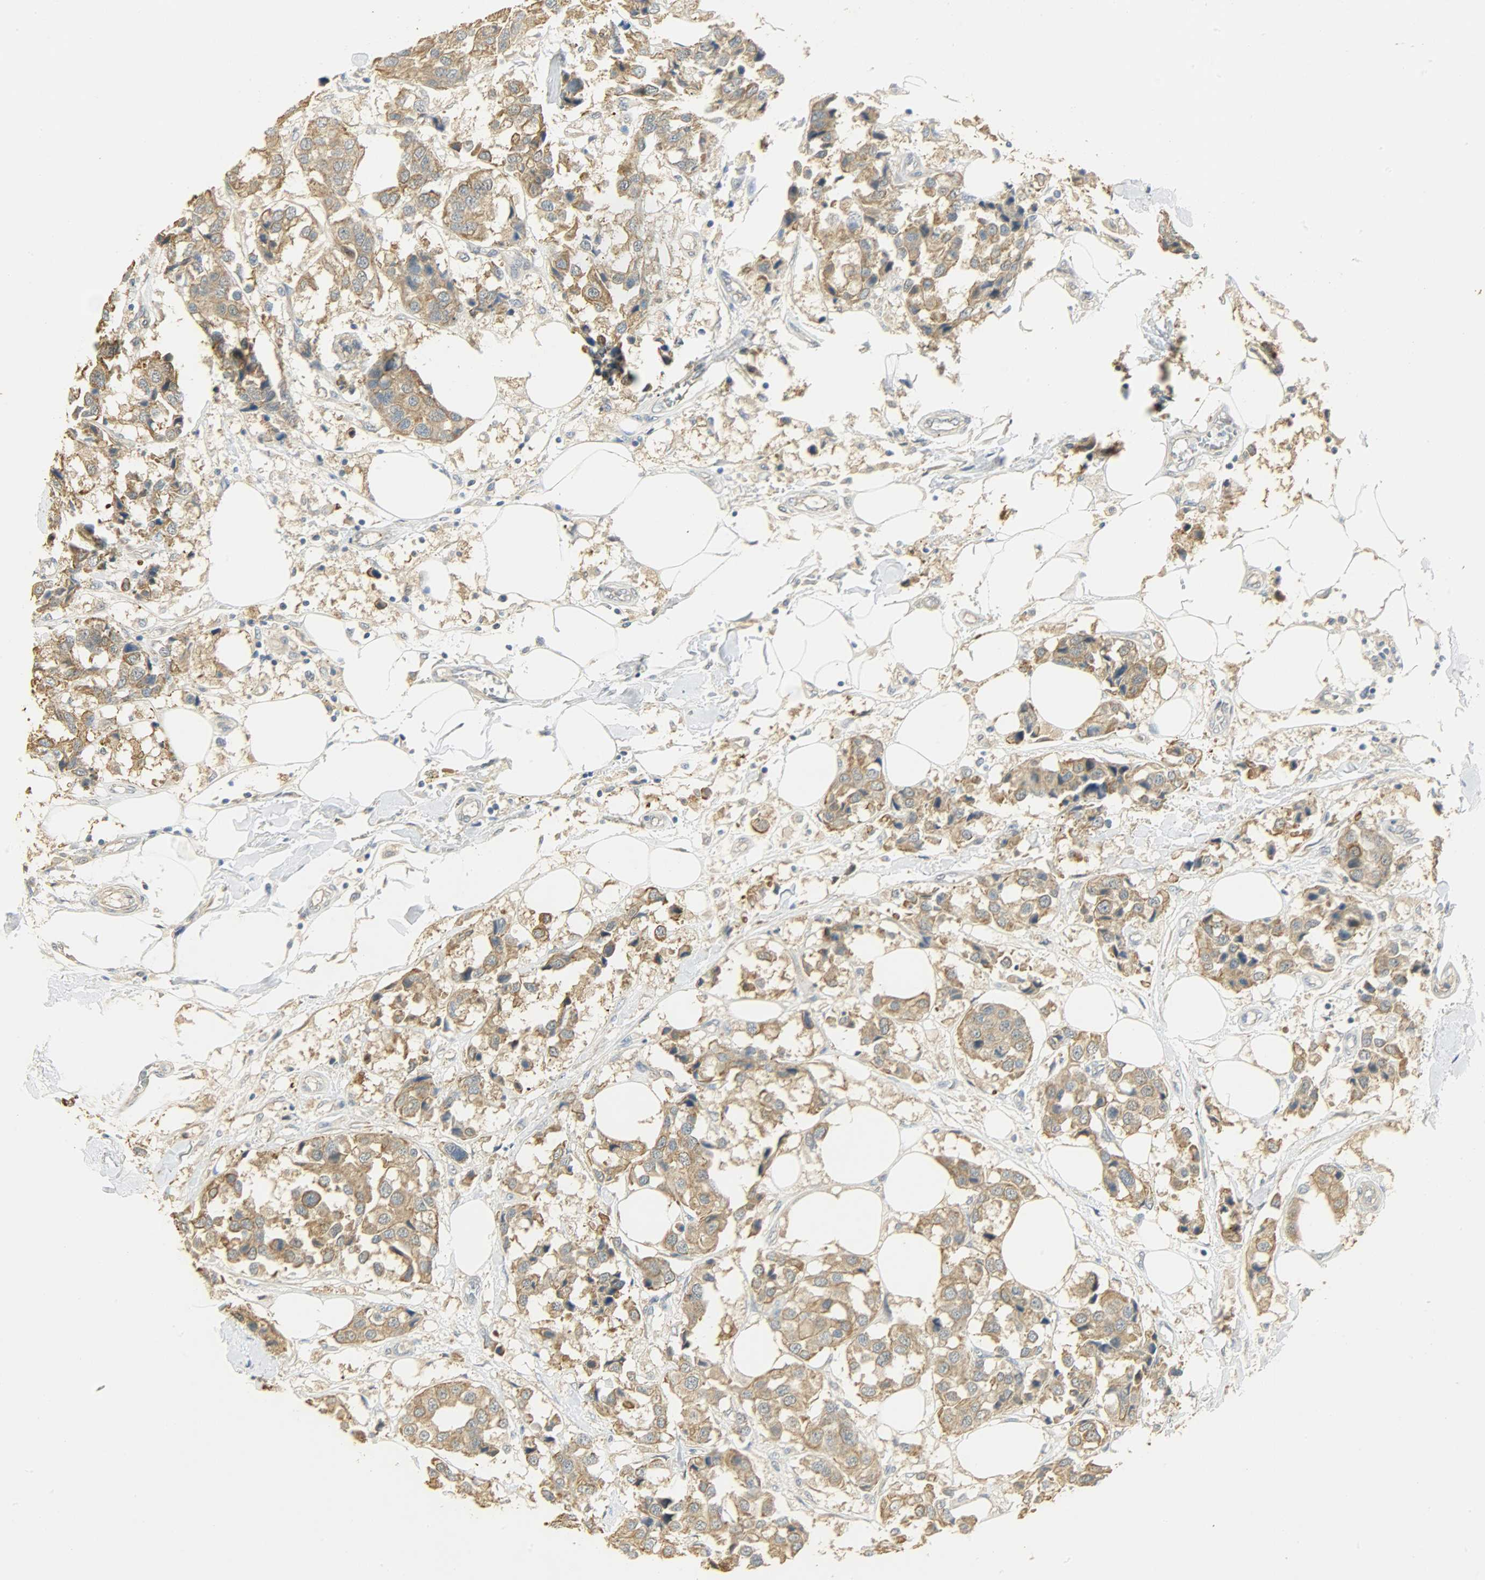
{"staining": {"intensity": "moderate", "quantity": ">75%", "location": "cytoplasmic/membranous"}, "tissue": "breast cancer", "cell_type": "Tumor cells", "image_type": "cancer", "snomed": [{"axis": "morphology", "description": "Duct carcinoma"}, {"axis": "topography", "description": "Breast"}], "caption": "Immunohistochemical staining of intraductal carcinoma (breast) demonstrates moderate cytoplasmic/membranous protein staining in about >75% of tumor cells. (DAB (3,3'-diaminobenzidine) IHC, brown staining for protein, blue staining for nuclei).", "gene": "USP13", "patient": {"sex": "female", "age": 80}}